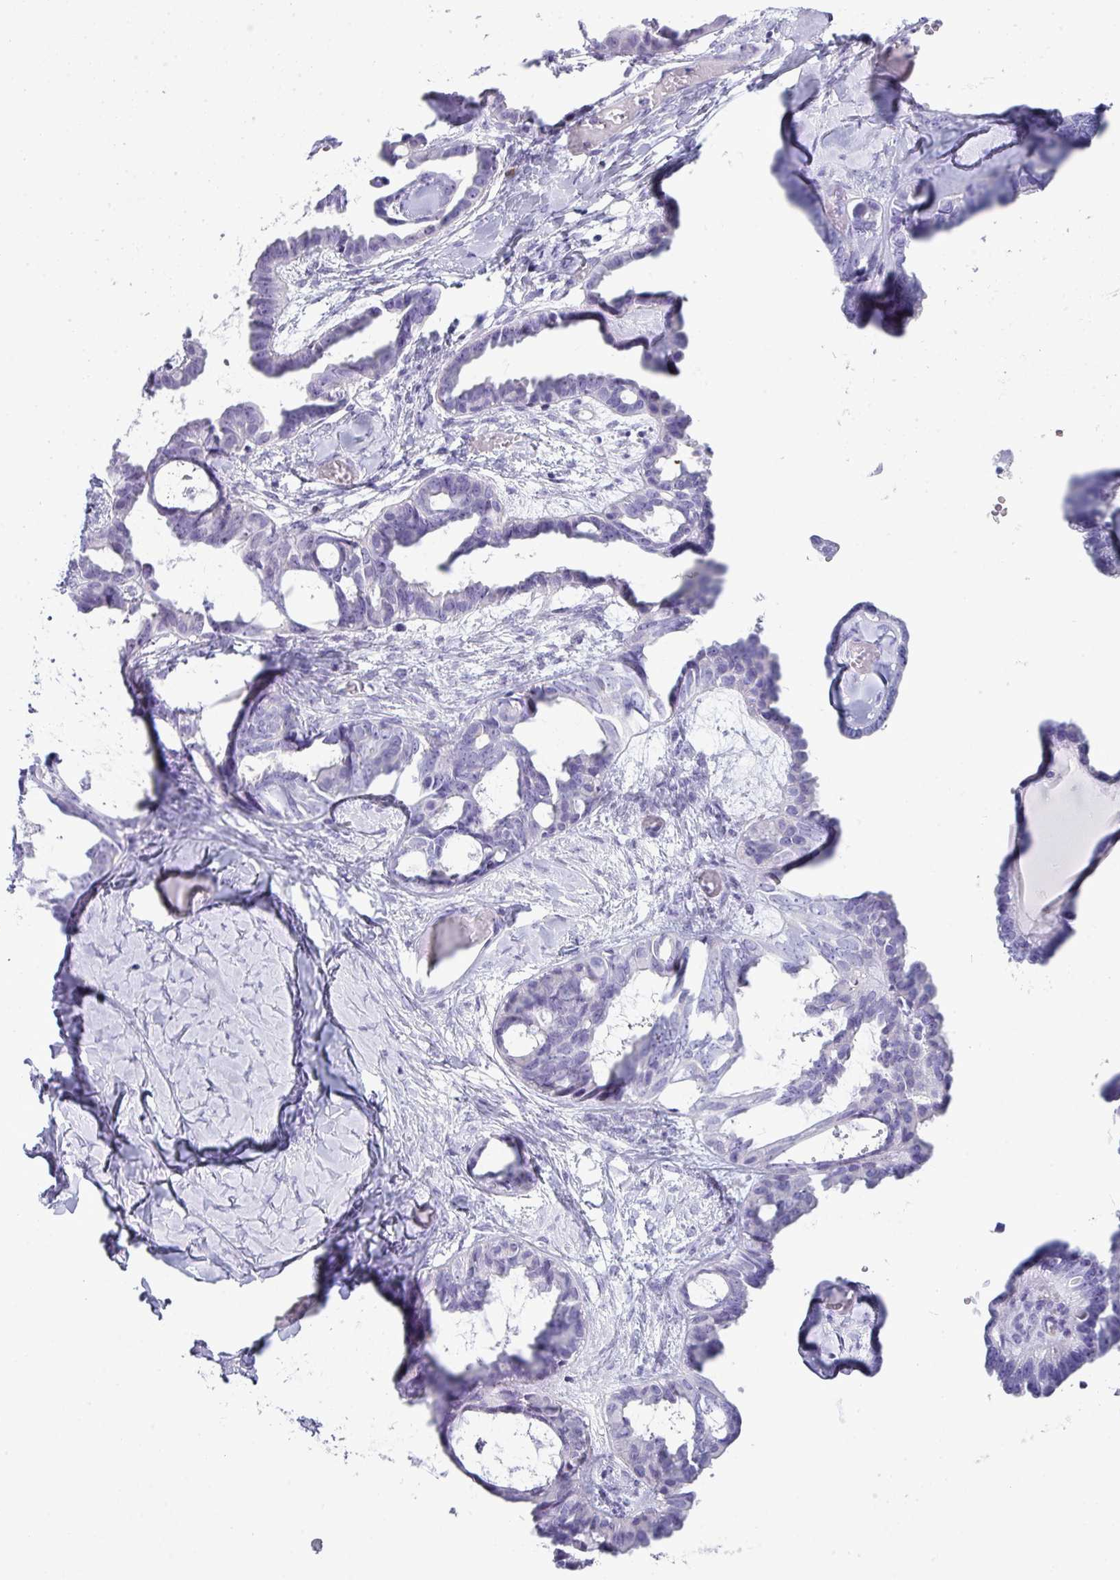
{"staining": {"intensity": "negative", "quantity": "none", "location": "none"}, "tissue": "ovarian cancer", "cell_type": "Tumor cells", "image_type": "cancer", "snomed": [{"axis": "morphology", "description": "Cystadenocarcinoma, serous, NOS"}, {"axis": "topography", "description": "Ovary"}], "caption": "This is a micrograph of immunohistochemistry (IHC) staining of ovarian cancer, which shows no expression in tumor cells. The staining is performed using DAB brown chromogen with nuclei counter-stained in using hematoxylin.", "gene": "ABCC5", "patient": {"sex": "female", "age": 69}}